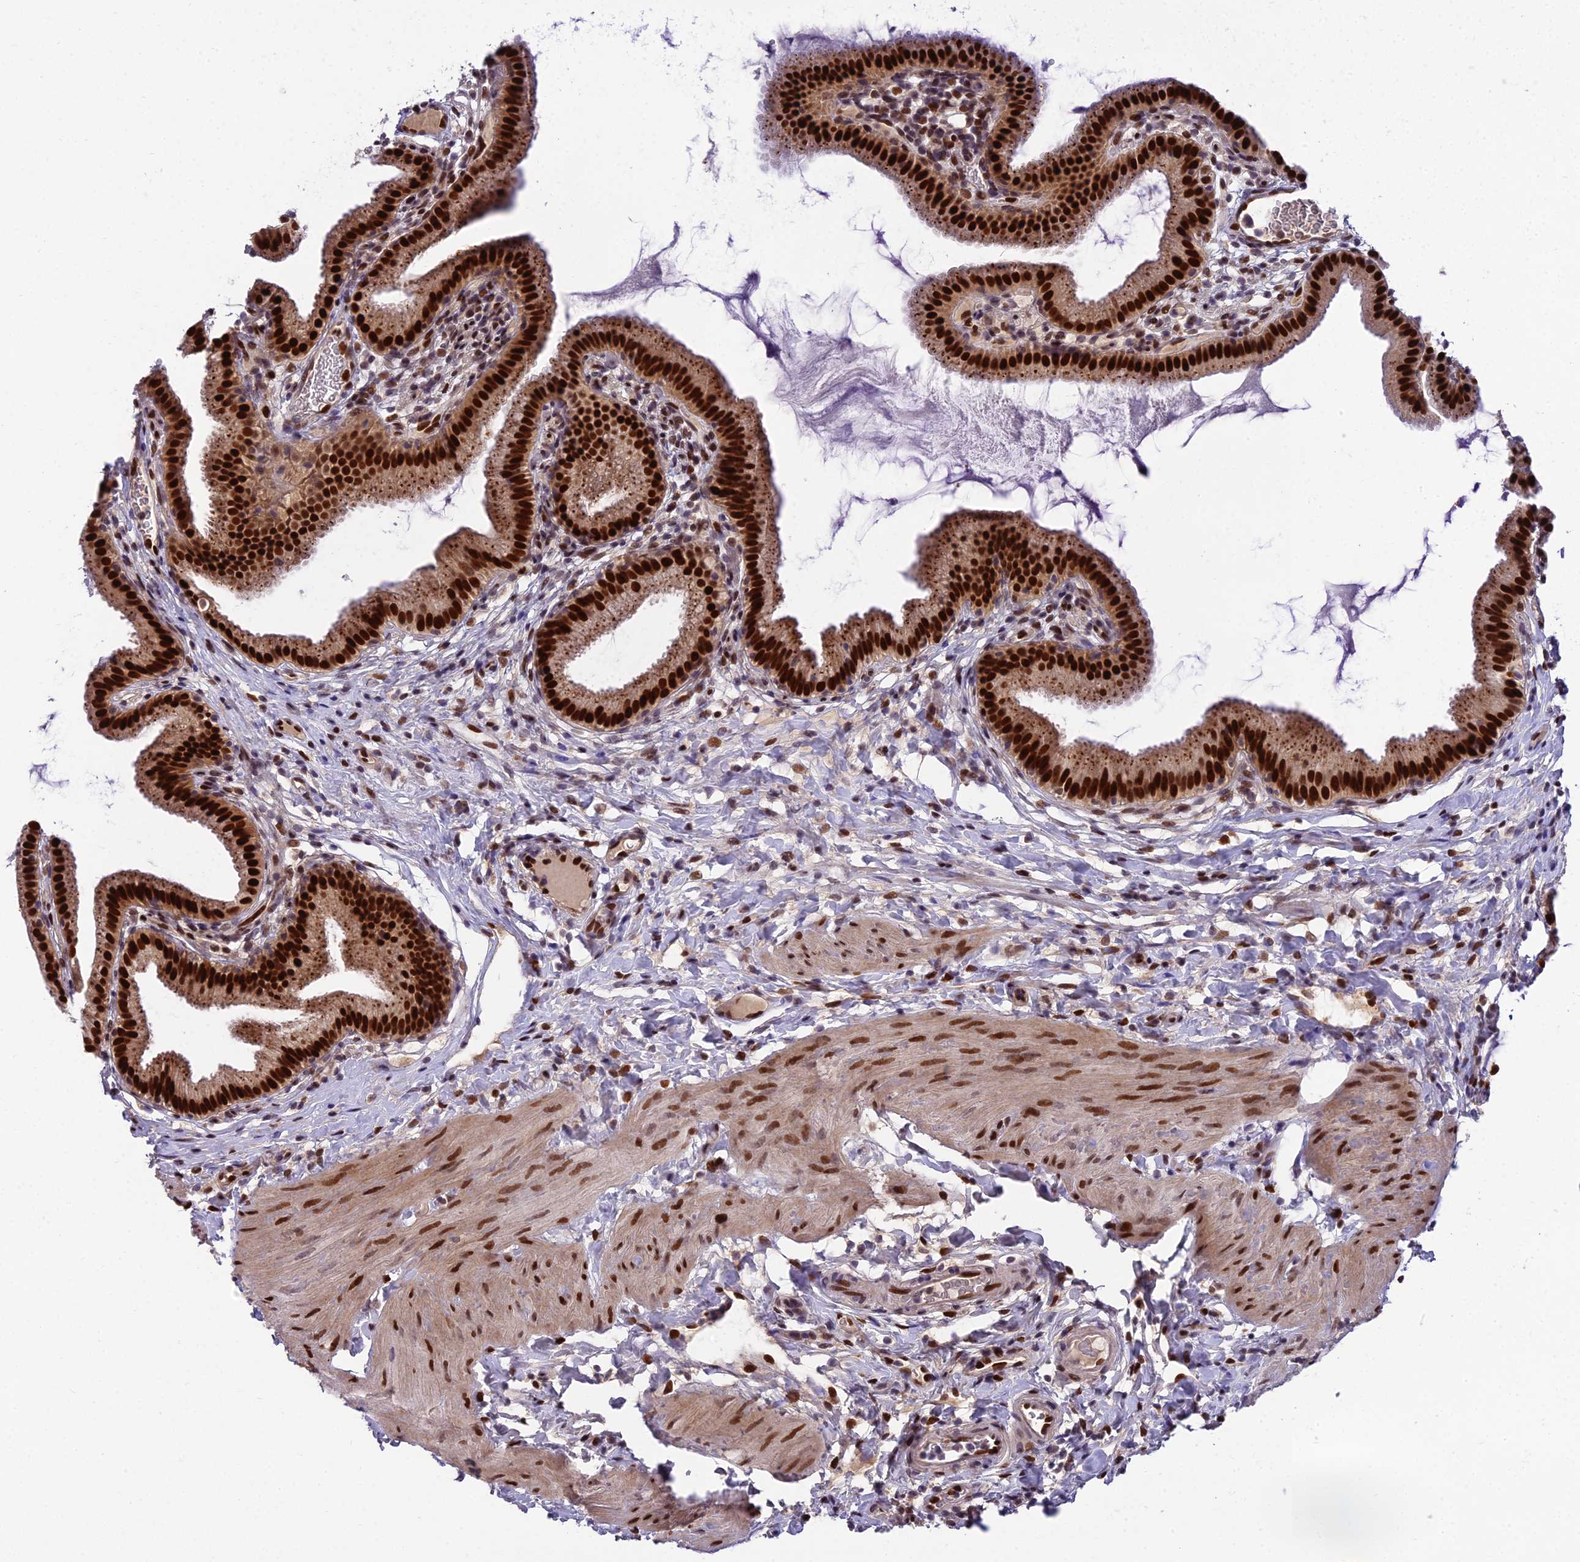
{"staining": {"intensity": "strong", "quantity": ">75%", "location": "cytoplasmic/membranous,nuclear"}, "tissue": "gallbladder", "cell_type": "Glandular cells", "image_type": "normal", "snomed": [{"axis": "morphology", "description": "Normal tissue, NOS"}, {"axis": "topography", "description": "Gallbladder"}], "caption": "About >75% of glandular cells in unremarkable human gallbladder exhibit strong cytoplasmic/membranous,nuclear protein positivity as visualized by brown immunohistochemical staining.", "gene": "ZNF707", "patient": {"sex": "female", "age": 46}}